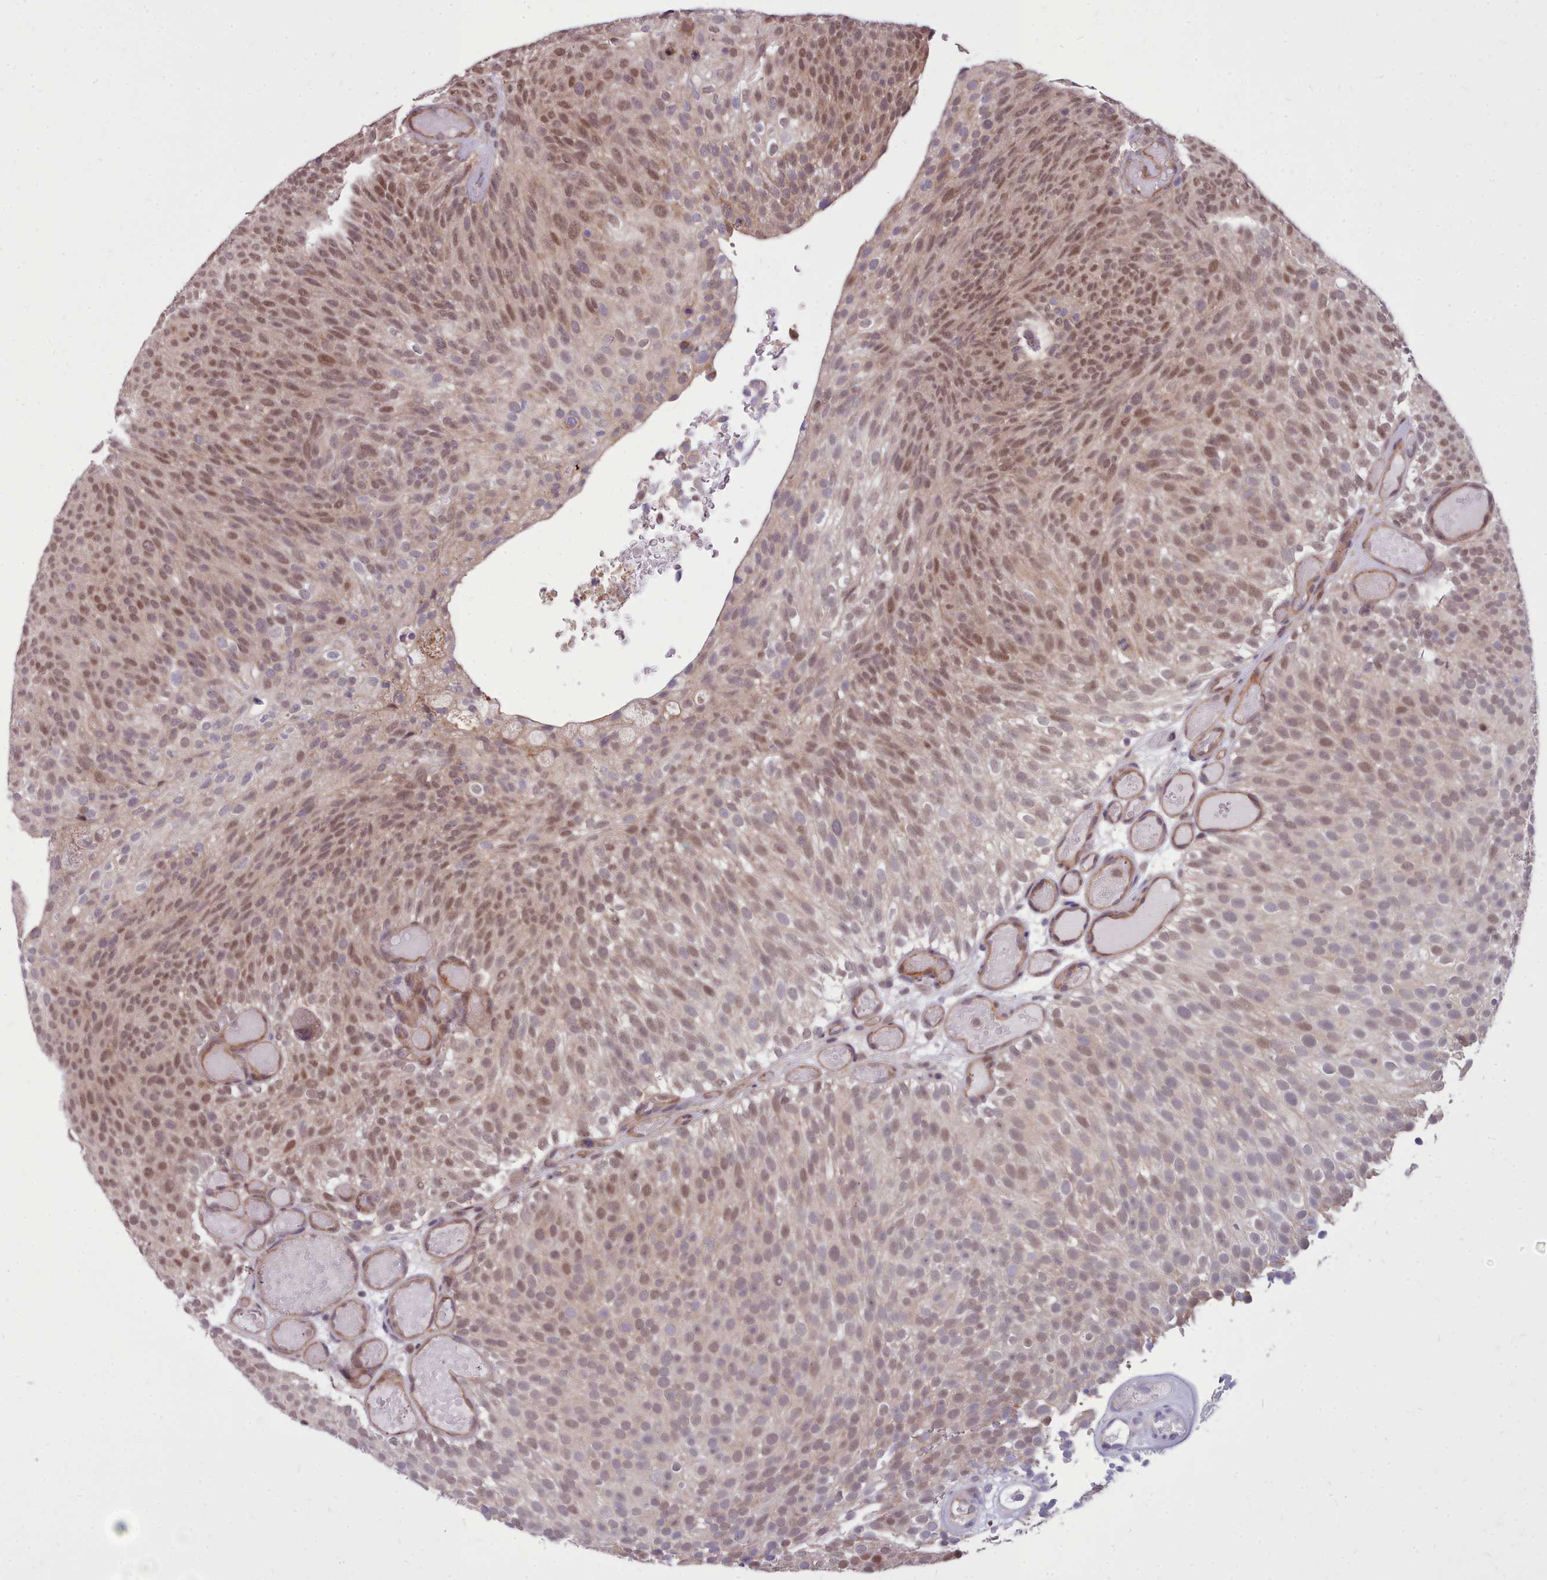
{"staining": {"intensity": "moderate", "quantity": ">75%", "location": "nuclear"}, "tissue": "urothelial cancer", "cell_type": "Tumor cells", "image_type": "cancer", "snomed": [{"axis": "morphology", "description": "Urothelial carcinoma, Low grade"}, {"axis": "topography", "description": "Urinary bladder"}], "caption": "An immunohistochemistry histopathology image of neoplastic tissue is shown. Protein staining in brown highlights moderate nuclear positivity in urothelial carcinoma (low-grade) within tumor cells.", "gene": "AHCY", "patient": {"sex": "male", "age": 78}}